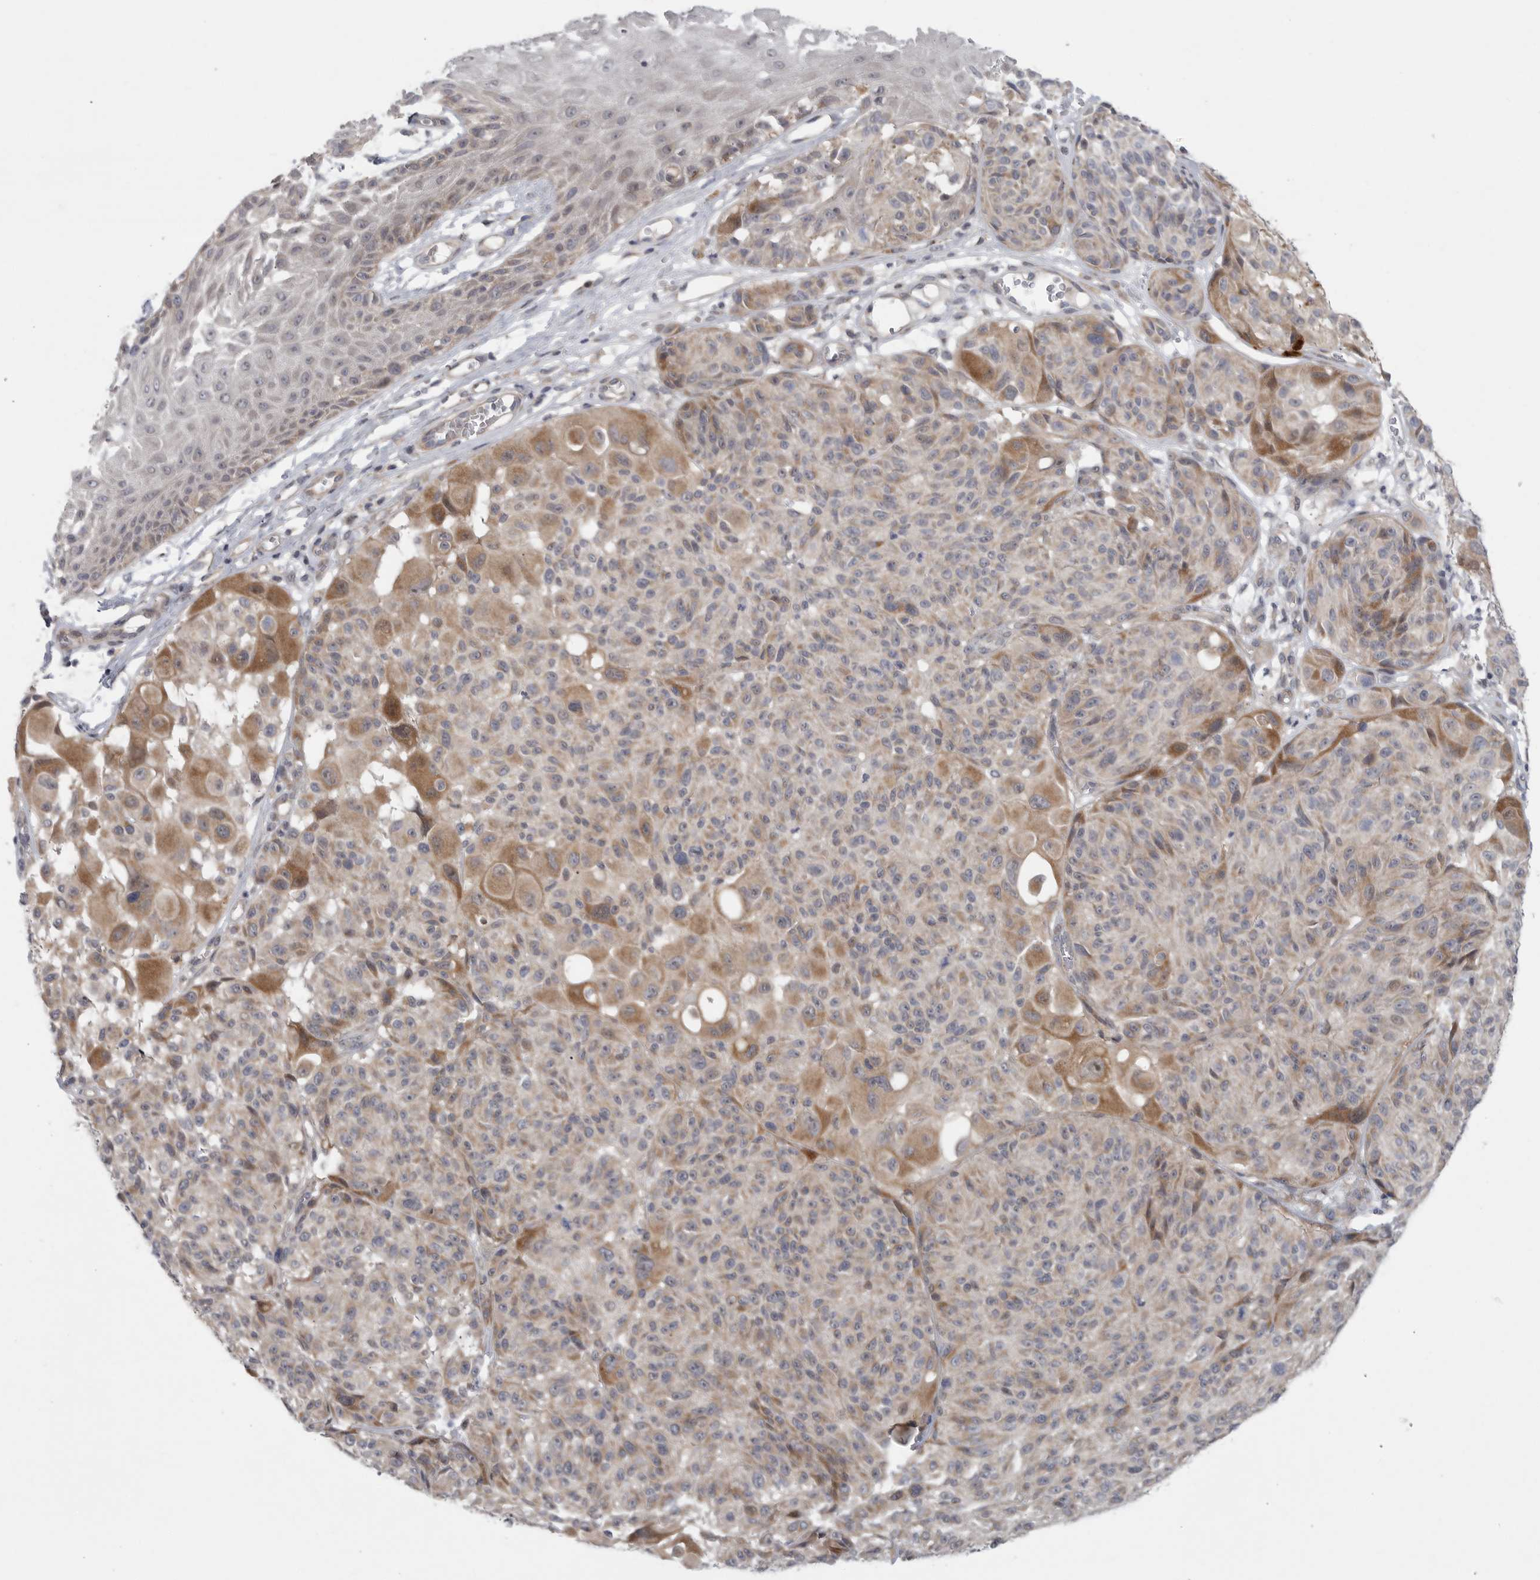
{"staining": {"intensity": "moderate", "quantity": "25%-75%", "location": "cytoplasmic/membranous"}, "tissue": "melanoma", "cell_type": "Tumor cells", "image_type": "cancer", "snomed": [{"axis": "morphology", "description": "Malignant melanoma, NOS"}, {"axis": "topography", "description": "Skin"}], "caption": "IHC micrograph of human malignant melanoma stained for a protein (brown), which exhibits medium levels of moderate cytoplasmic/membranous positivity in about 25%-75% of tumor cells.", "gene": "FBXO43", "patient": {"sex": "male", "age": 83}}